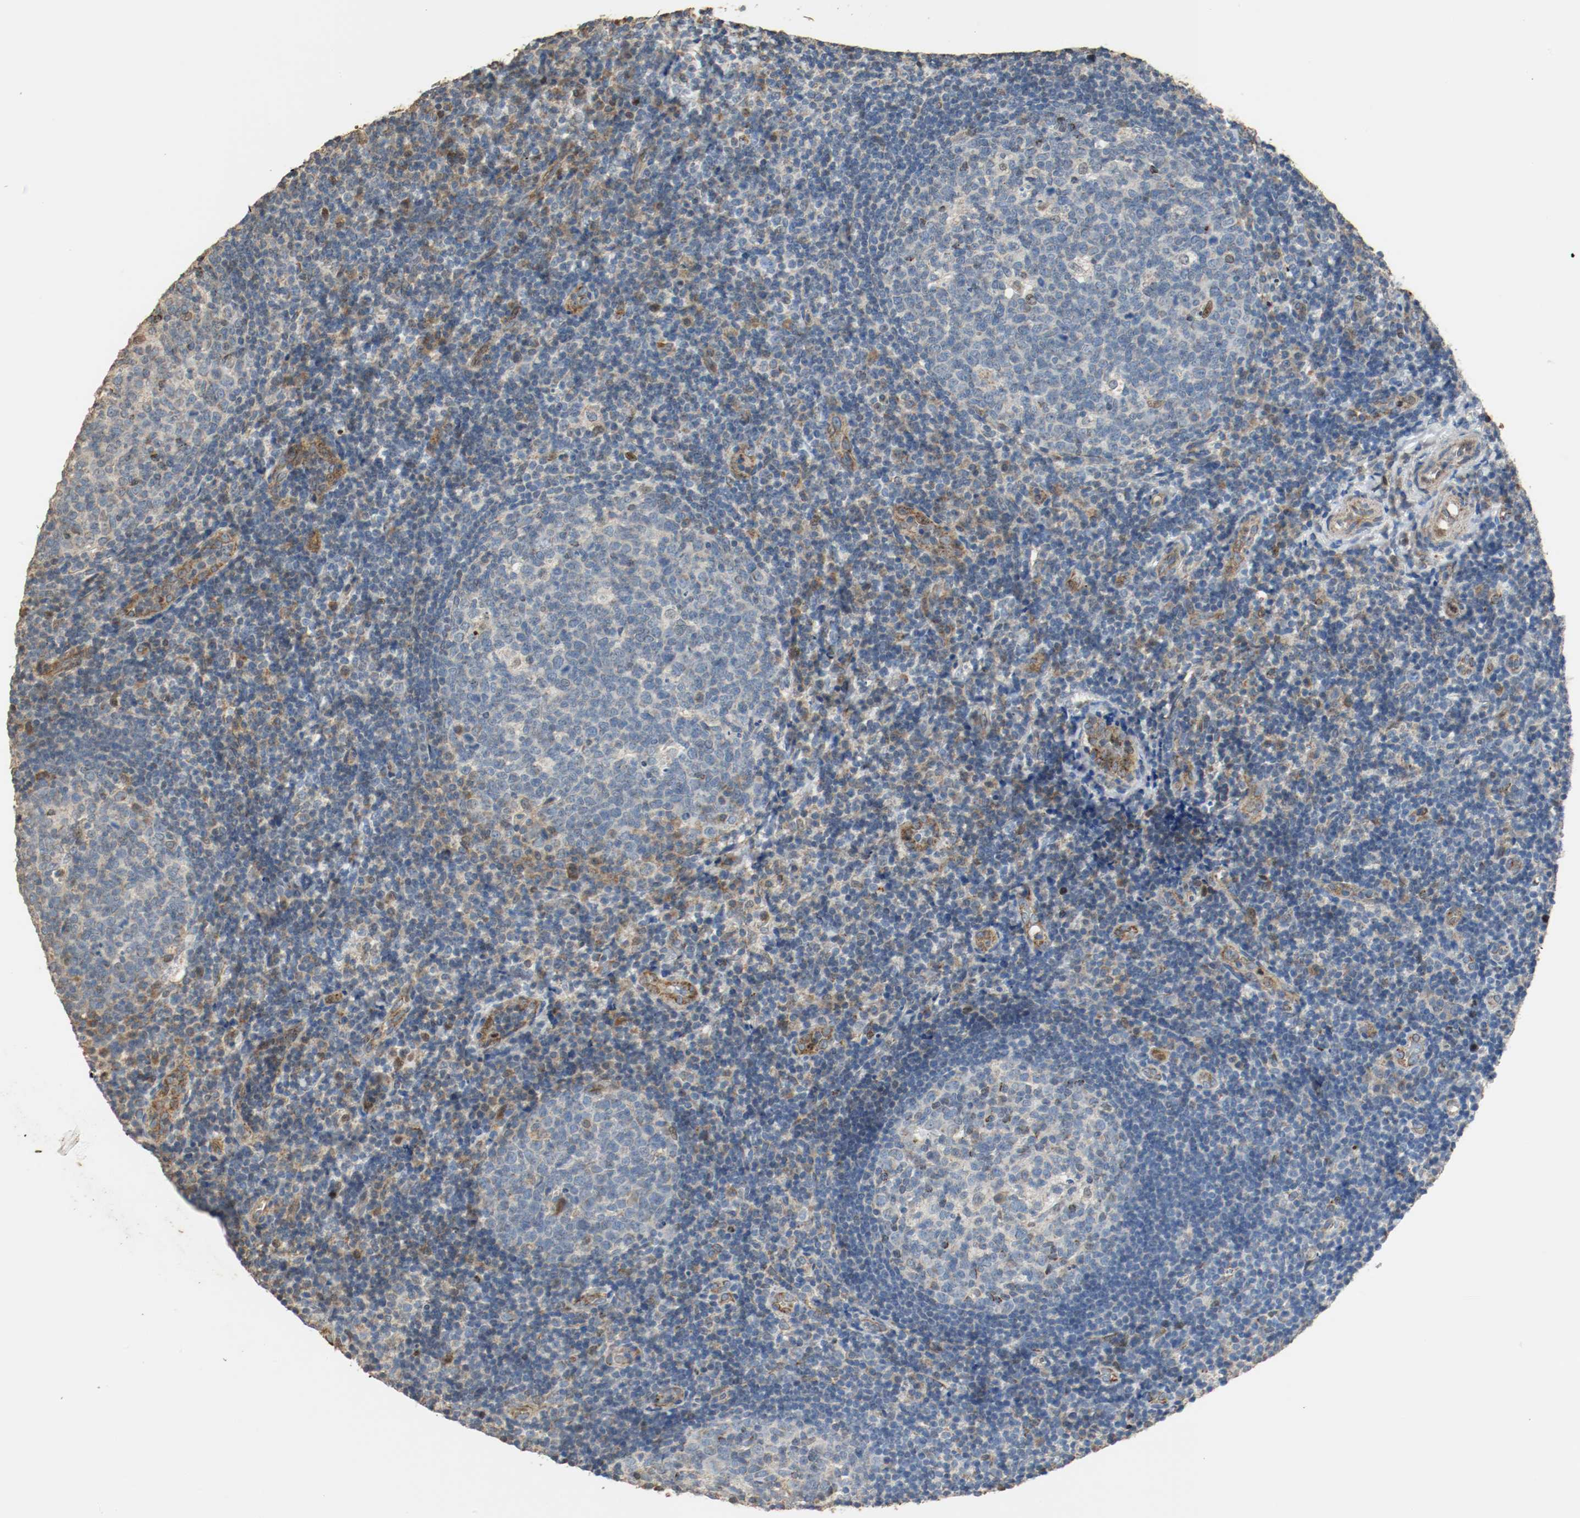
{"staining": {"intensity": "moderate", "quantity": "25%-75%", "location": "cytoplasmic/membranous"}, "tissue": "tonsil", "cell_type": "Germinal center cells", "image_type": "normal", "snomed": [{"axis": "morphology", "description": "Normal tissue, NOS"}, {"axis": "topography", "description": "Tonsil"}], "caption": "Immunohistochemistry image of normal tonsil stained for a protein (brown), which exhibits medium levels of moderate cytoplasmic/membranous positivity in approximately 25%-75% of germinal center cells.", "gene": "ALDH4A1", "patient": {"sex": "female", "age": 40}}